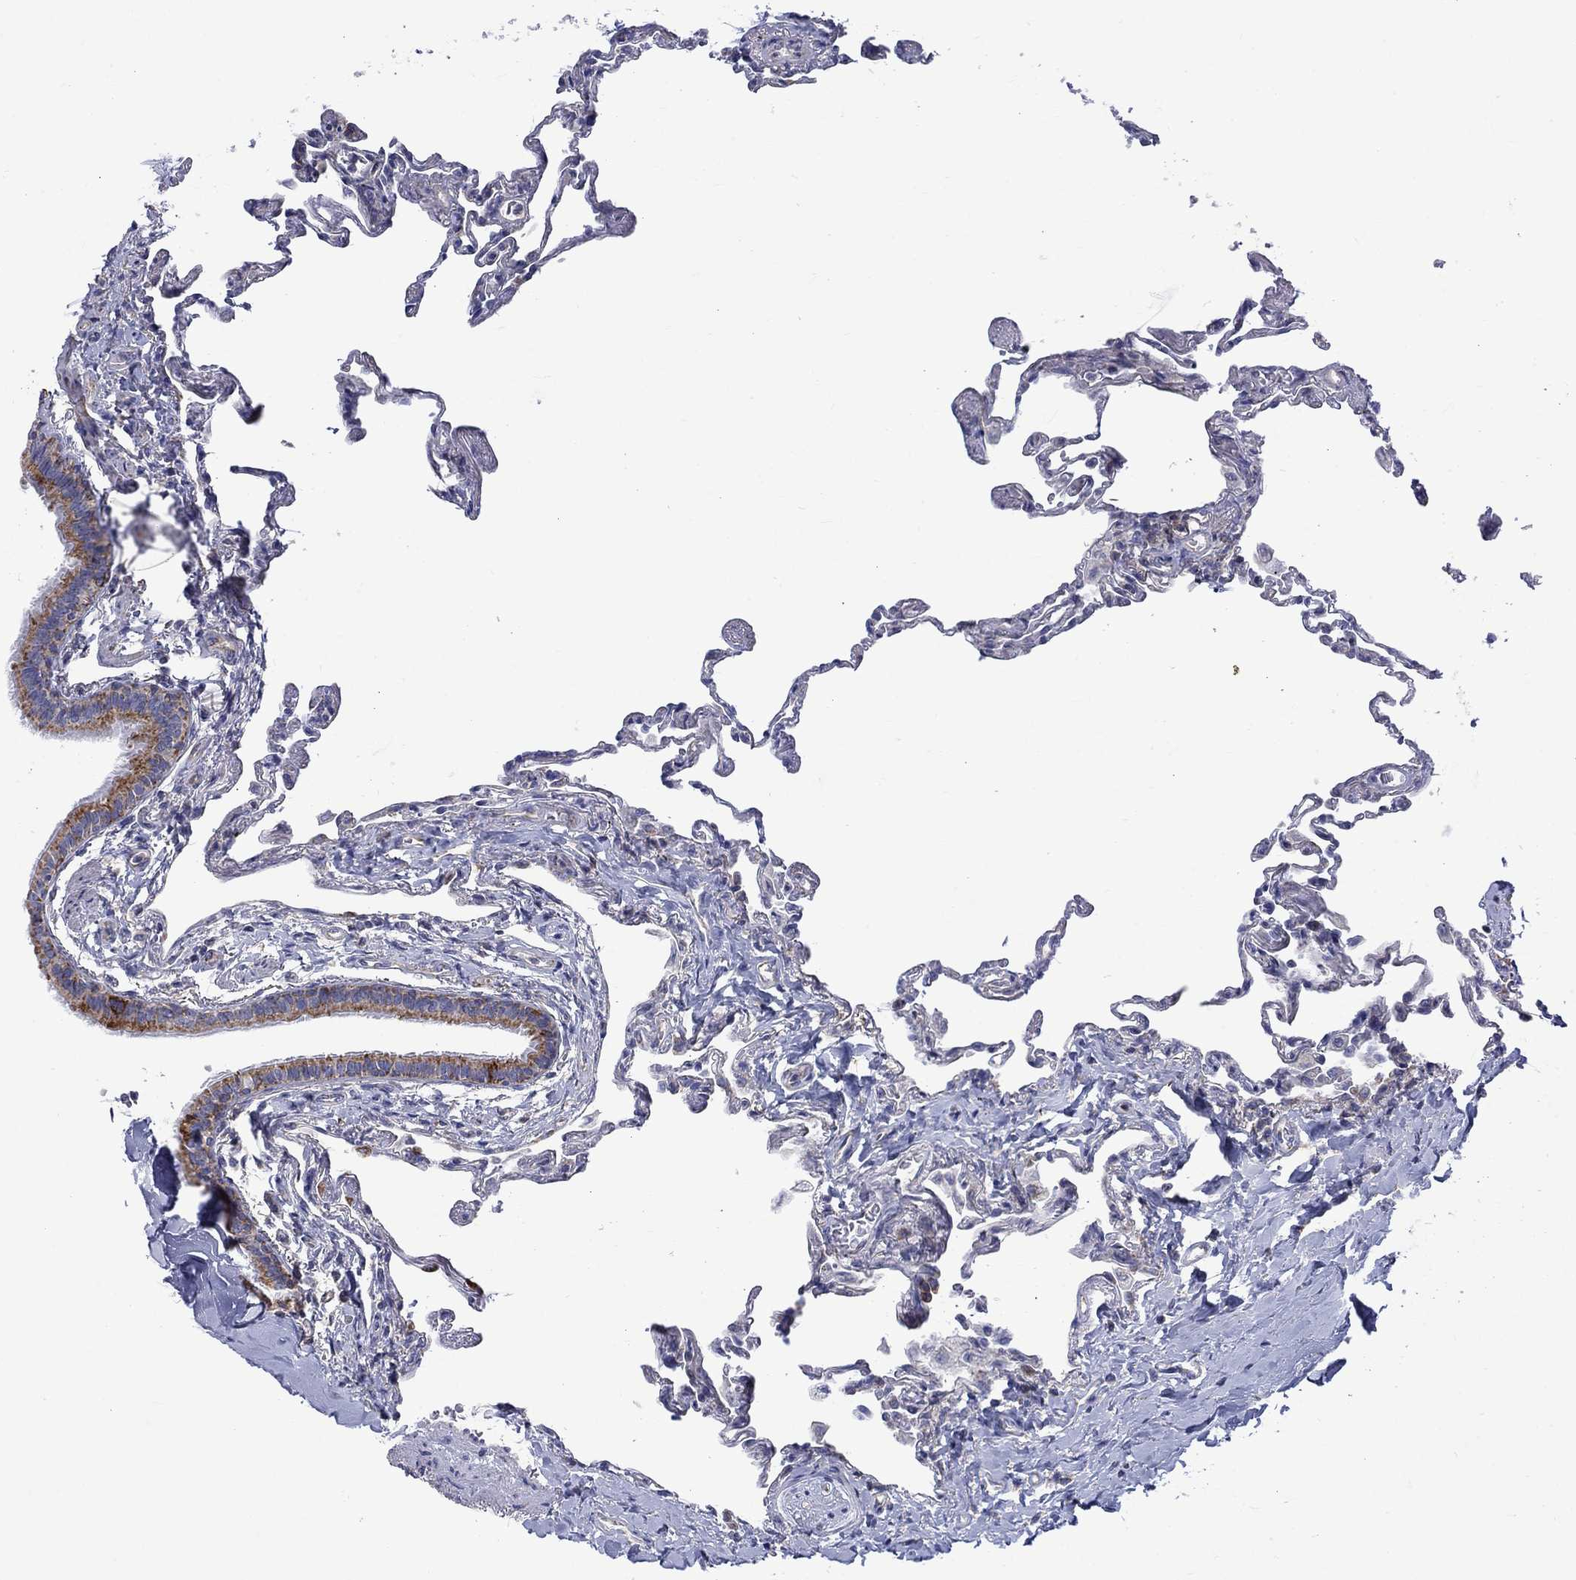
{"staining": {"intensity": "negative", "quantity": "none", "location": "none"}, "tissue": "lung", "cell_type": "Alveolar cells", "image_type": "normal", "snomed": [{"axis": "morphology", "description": "Normal tissue, NOS"}, {"axis": "topography", "description": "Lung"}], "caption": "Human lung stained for a protein using immunohistochemistry (IHC) exhibits no staining in alveolar cells.", "gene": "CISD1", "patient": {"sex": "female", "age": 57}}